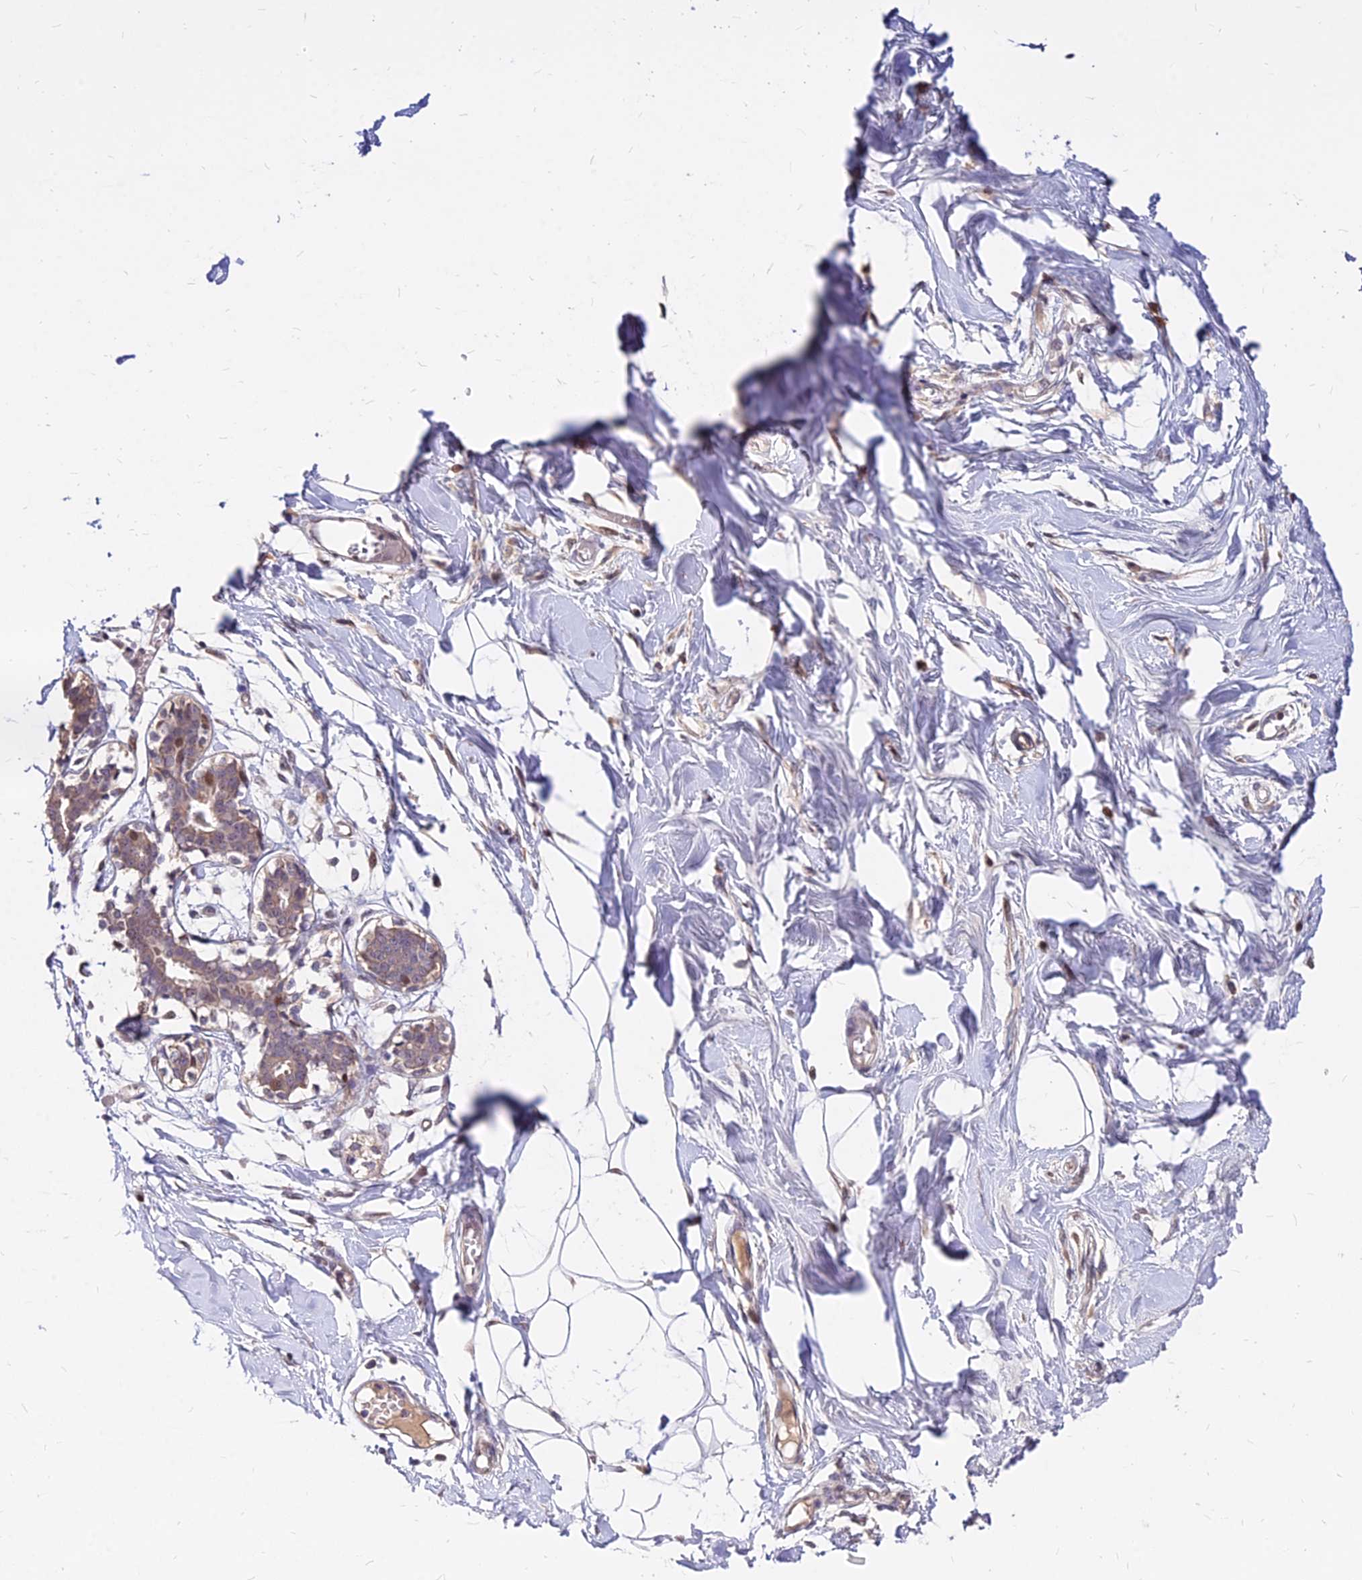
{"staining": {"intensity": "weak", "quantity": ">75%", "location": "cytoplasmic/membranous,nuclear"}, "tissue": "breast", "cell_type": "Adipocytes", "image_type": "normal", "snomed": [{"axis": "morphology", "description": "Normal tissue, NOS"}, {"axis": "topography", "description": "Breast"}], "caption": "Benign breast exhibits weak cytoplasmic/membranous,nuclear expression in approximately >75% of adipocytes.", "gene": "C11orf68", "patient": {"sex": "female", "age": 27}}